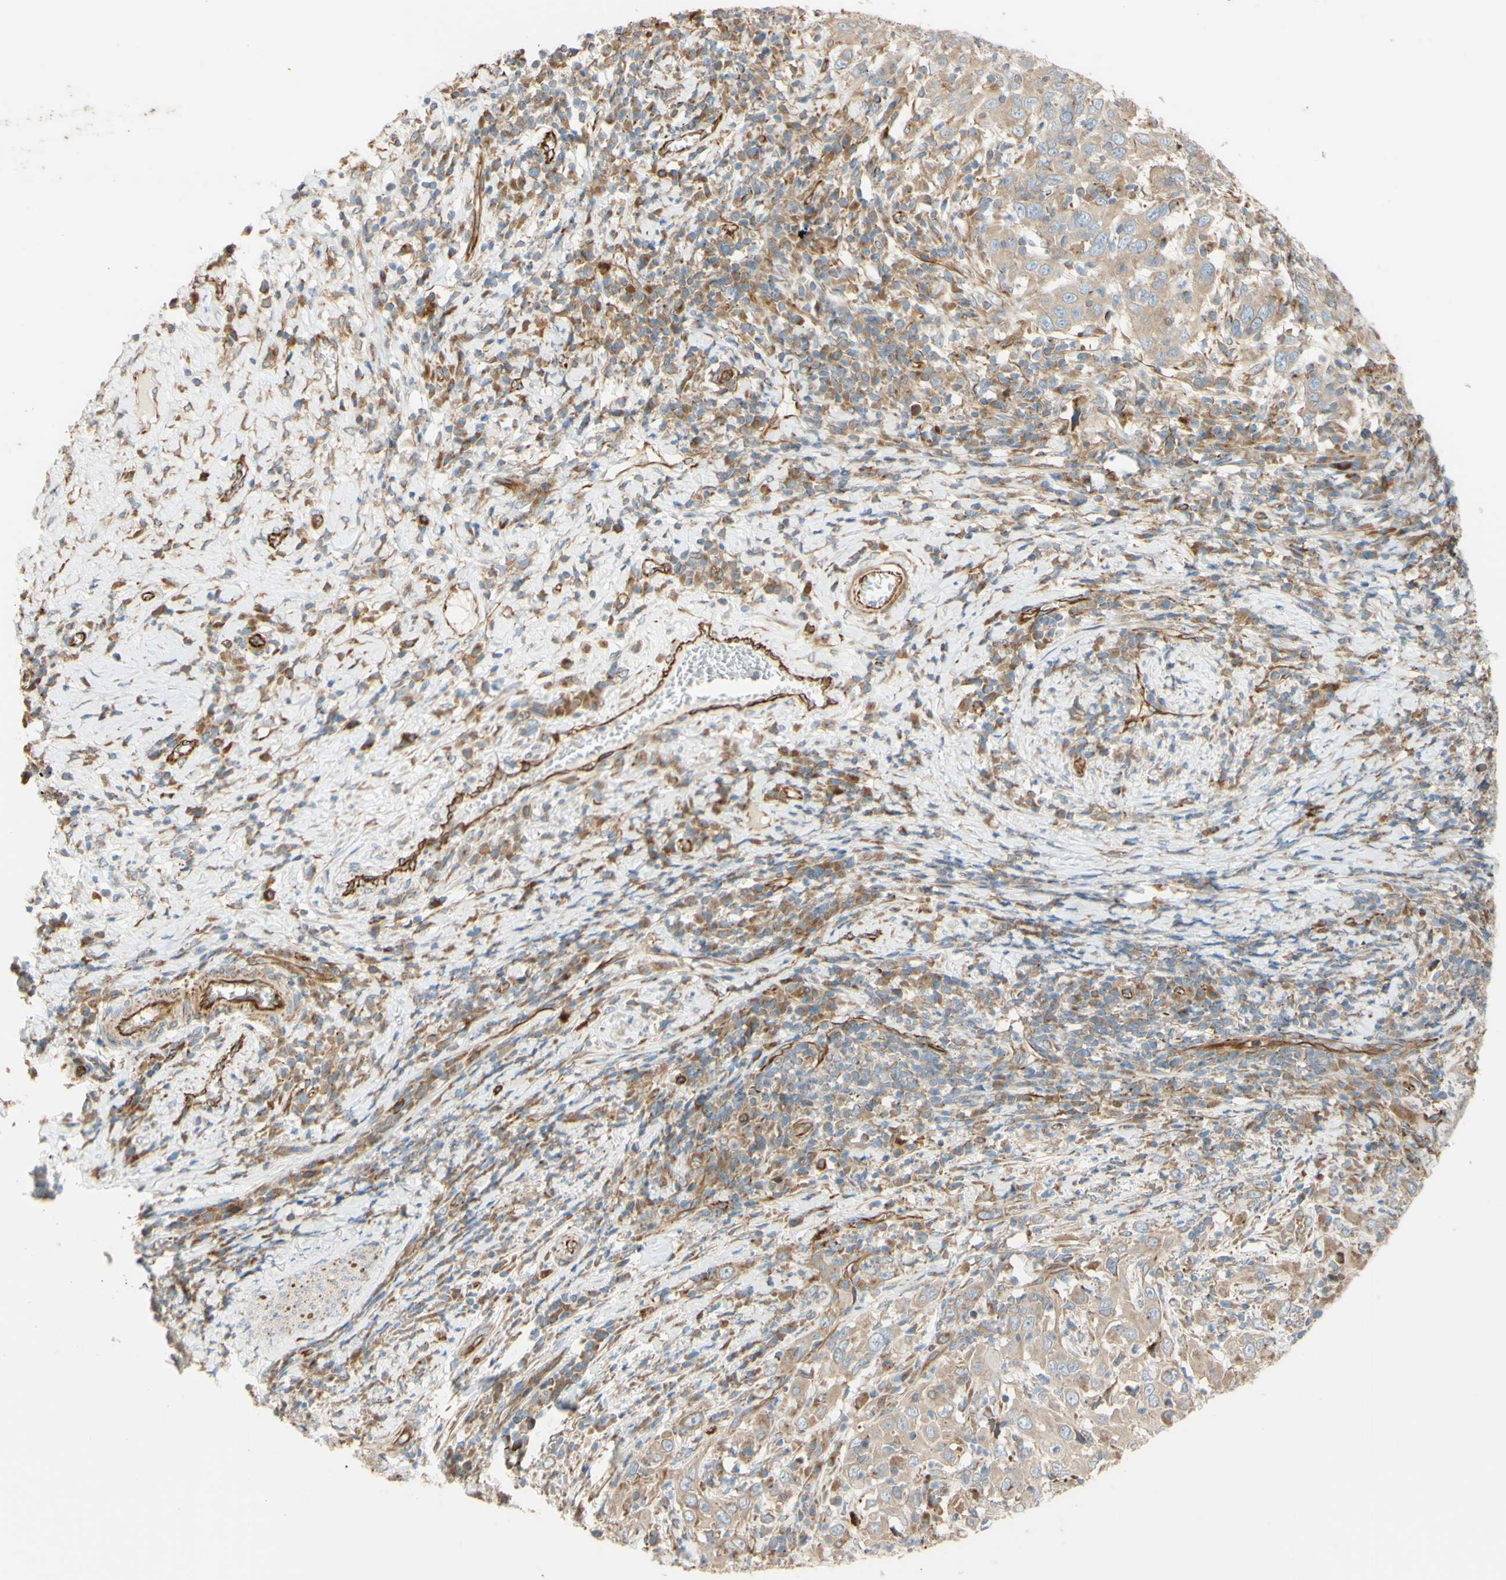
{"staining": {"intensity": "weak", "quantity": ">75%", "location": "cytoplasmic/membranous"}, "tissue": "cervical cancer", "cell_type": "Tumor cells", "image_type": "cancer", "snomed": [{"axis": "morphology", "description": "Squamous cell carcinoma, NOS"}, {"axis": "topography", "description": "Cervix"}], "caption": "Immunohistochemistry (IHC) of cervical squamous cell carcinoma shows low levels of weak cytoplasmic/membranous positivity in approximately >75% of tumor cells.", "gene": "C1orf43", "patient": {"sex": "female", "age": 46}}